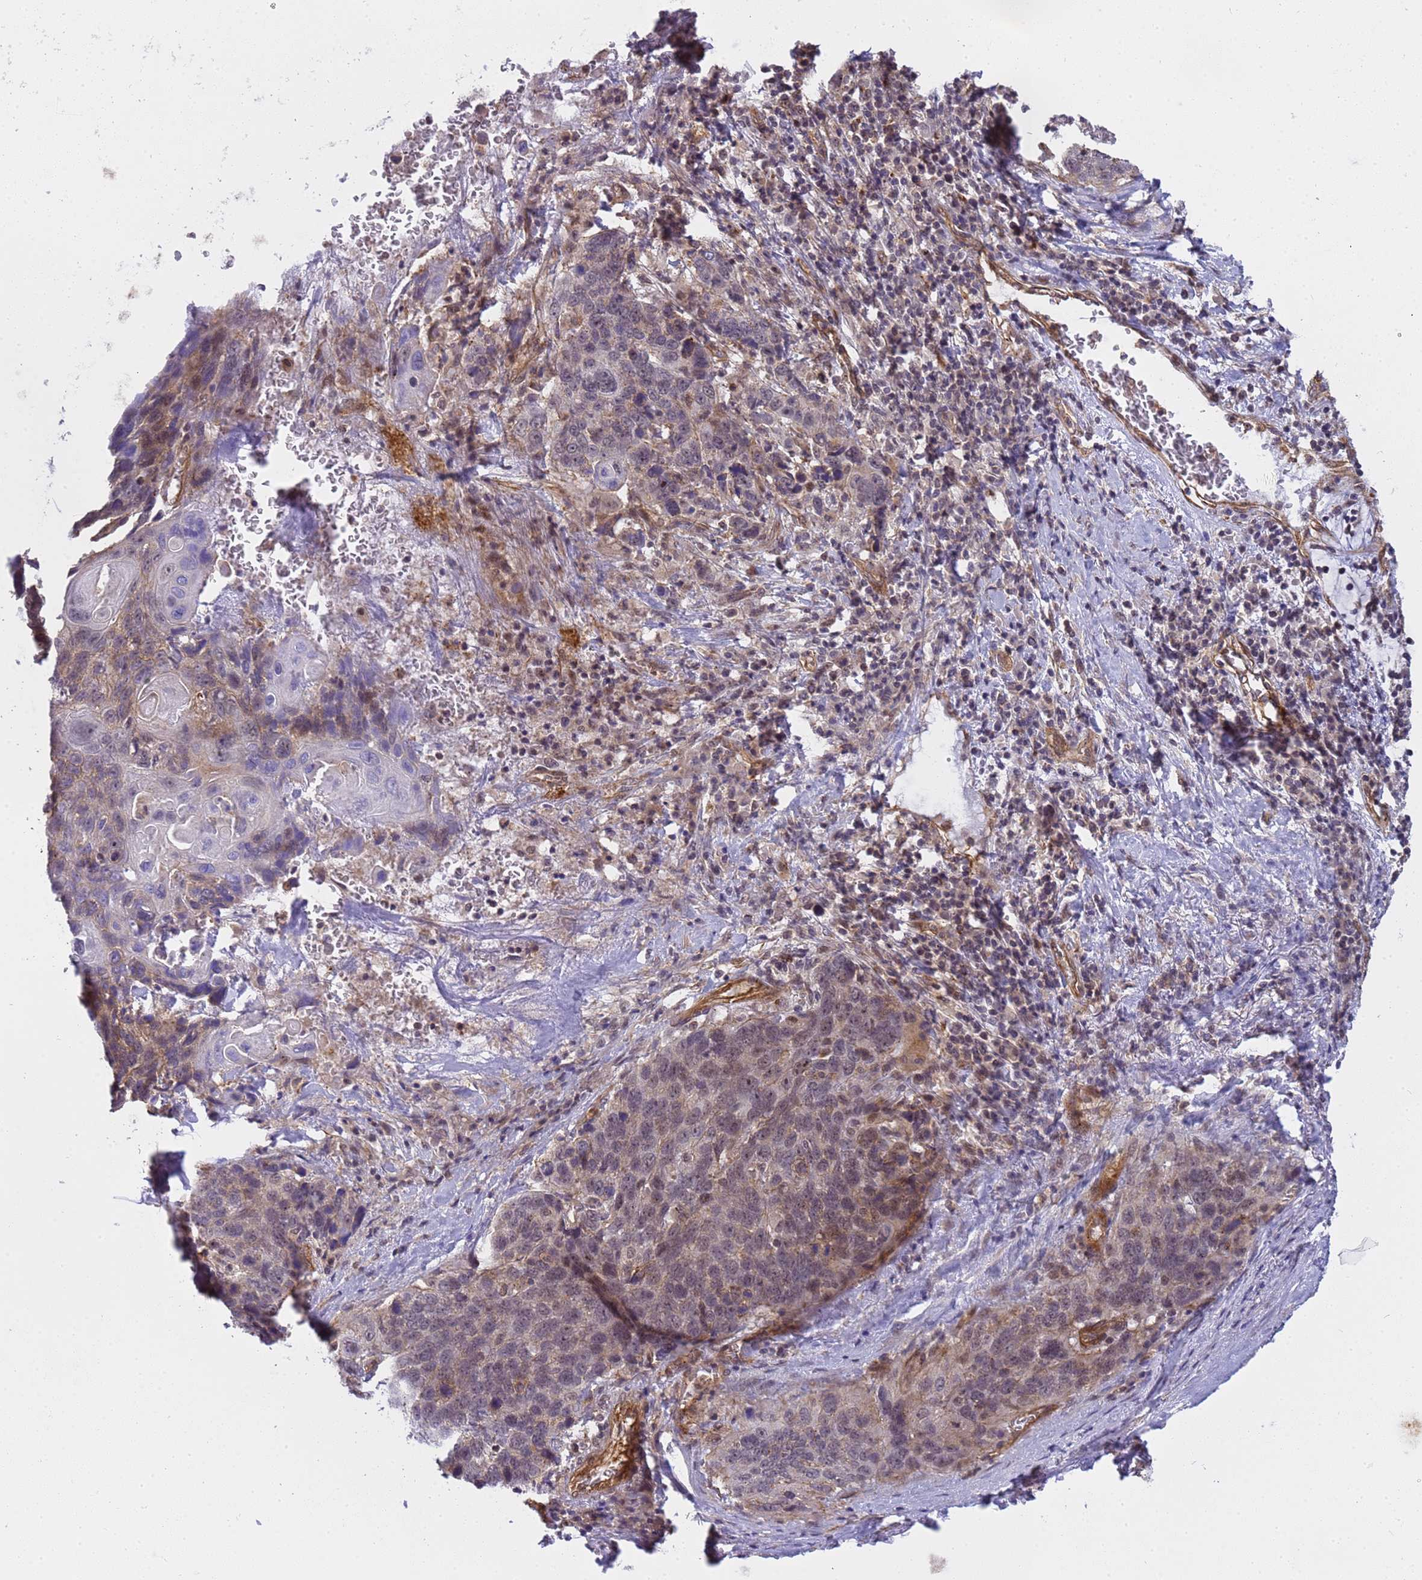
{"staining": {"intensity": "weak", "quantity": "25%-75%", "location": "cytoplasmic/membranous,nuclear"}, "tissue": "lung cancer", "cell_type": "Tumor cells", "image_type": "cancer", "snomed": [{"axis": "morphology", "description": "Squamous cell carcinoma, NOS"}, {"axis": "topography", "description": "Lung"}], "caption": "A brown stain shows weak cytoplasmic/membranous and nuclear positivity of a protein in lung cancer tumor cells.", "gene": "EMC2", "patient": {"sex": "male", "age": 66}}